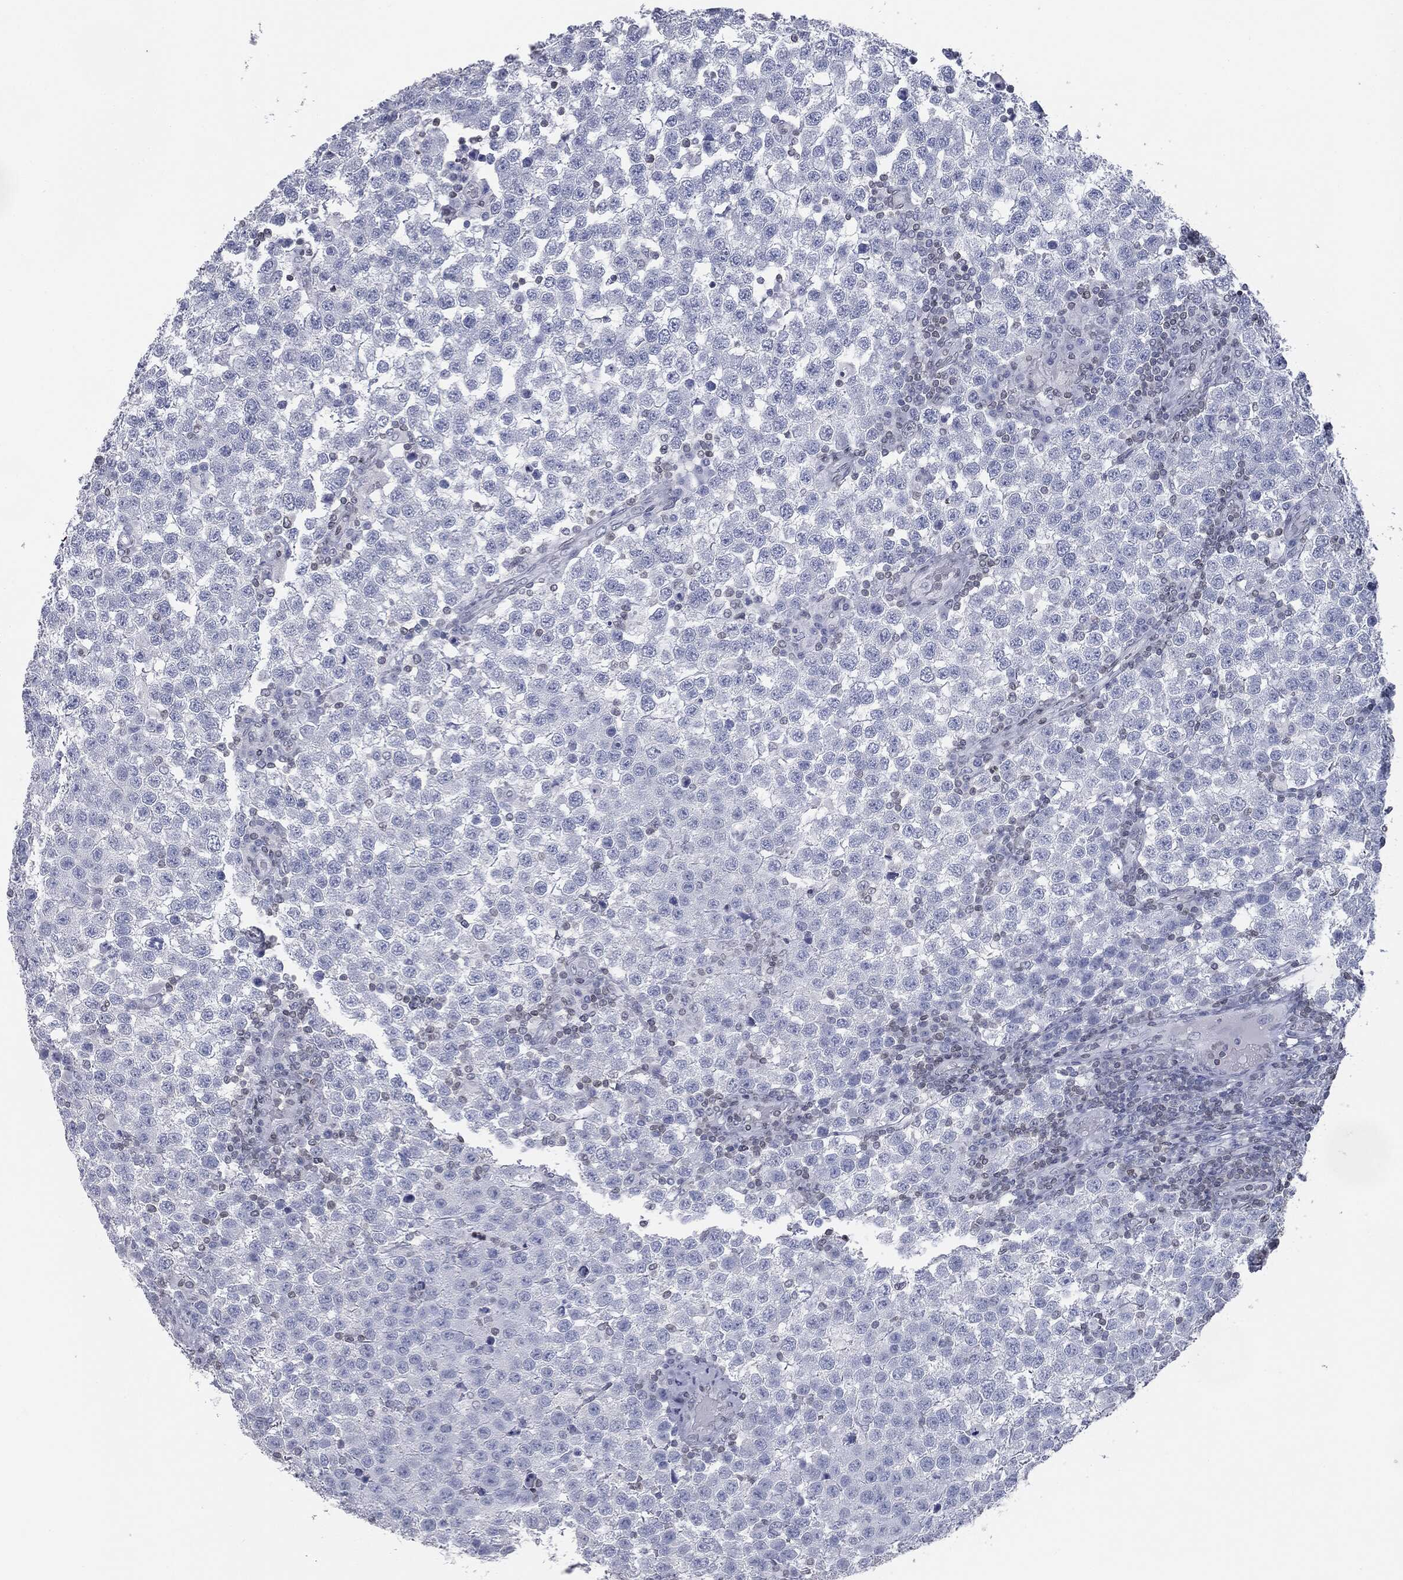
{"staining": {"intensity": "negative", "quantity": "none", "location": "none"}, "tissue": "testis cancer", "cell_type": "Tumor cells", "image_type": "cancer", "snomed": [{"axis": "morphology", "description": "Seminoma, NOS"}, {"axis": "topography", "description": "Testis"}], "caption": "DAB (3,3'-diaminobenzidine) immunohistochemical staining of testis cancer (seminoma) displays no significant staining in tumor cells.", "gene": "ALDOB", "patient": {"sex": "male", "age": 34}}